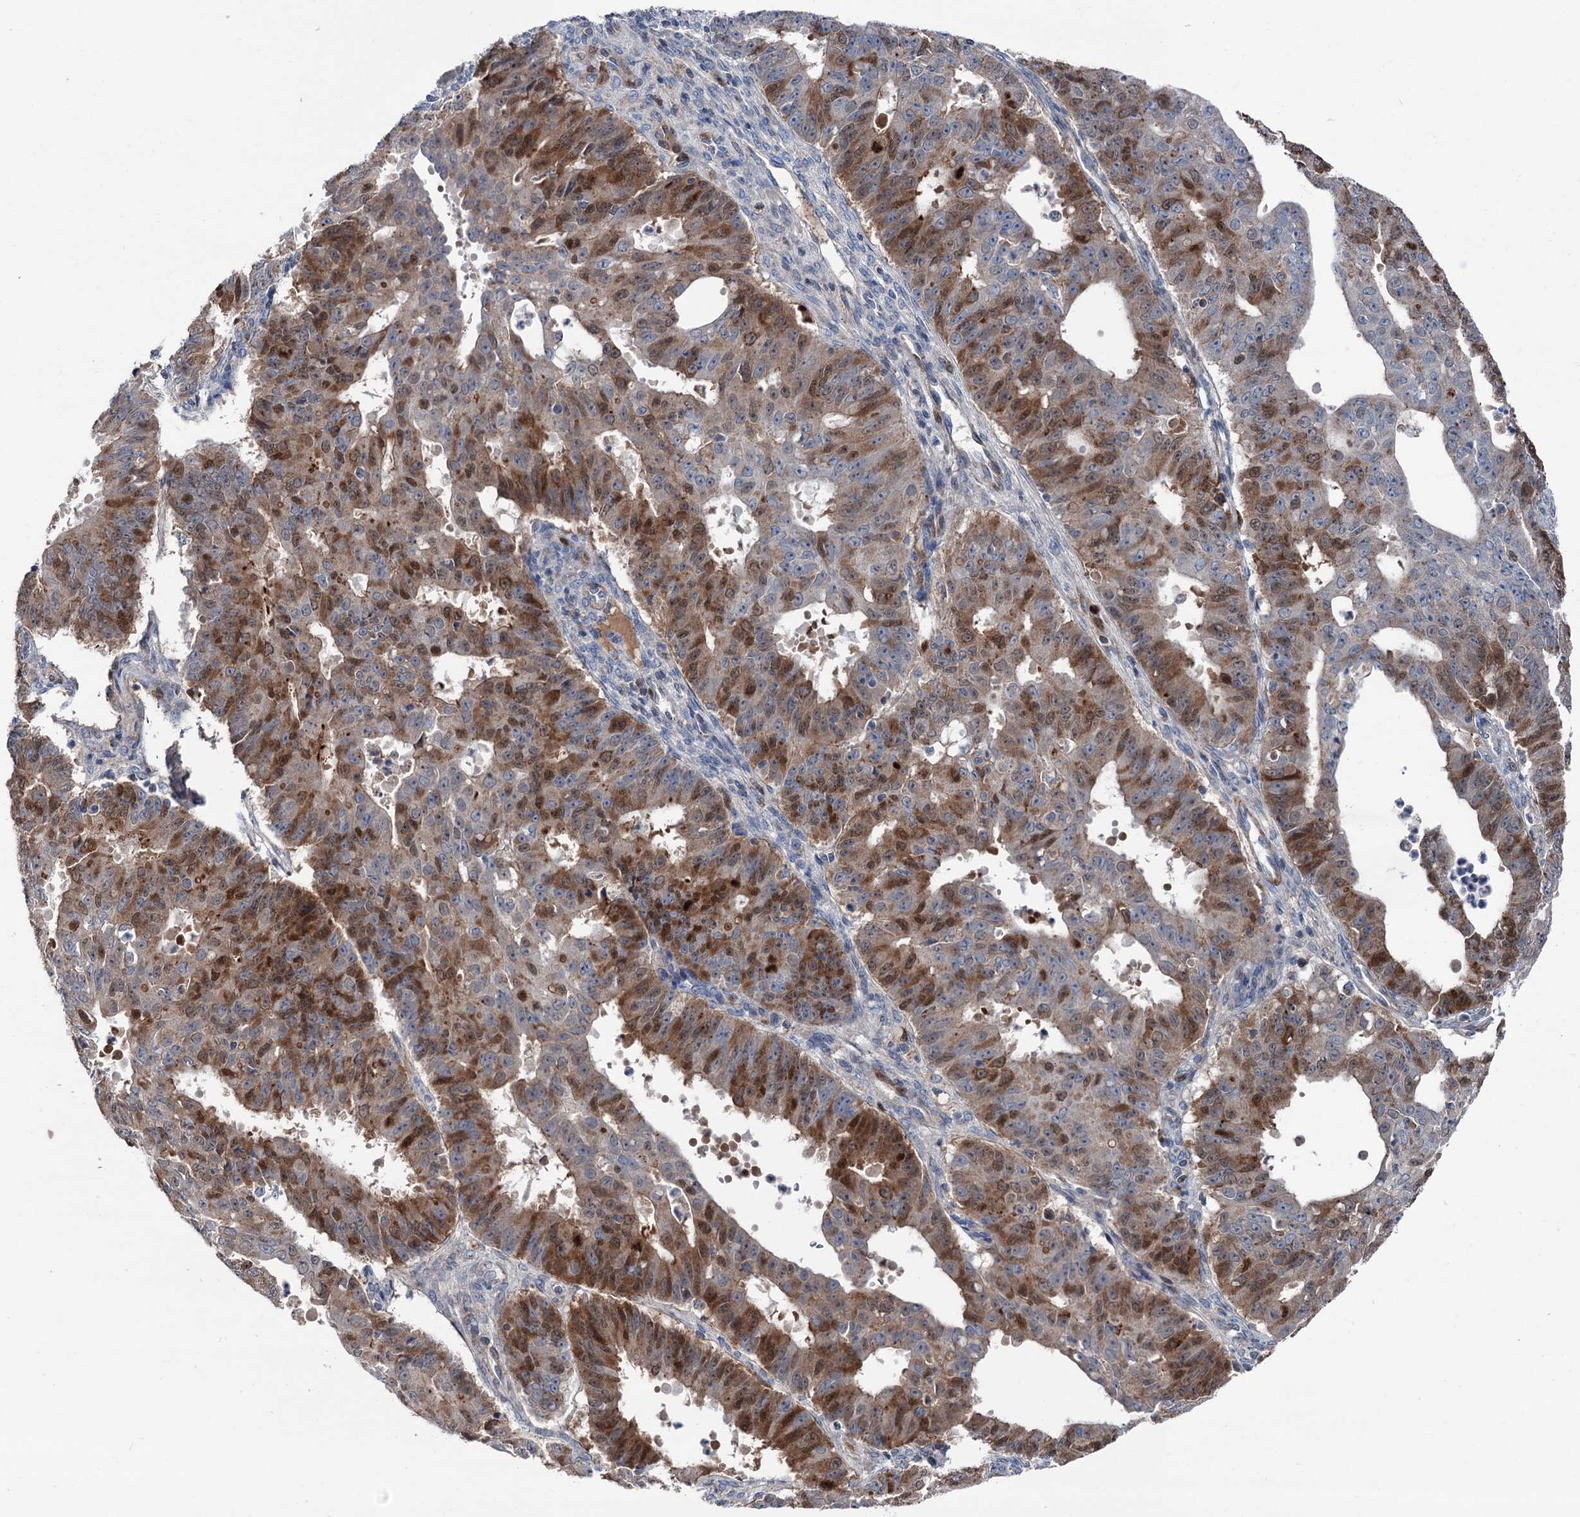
{"staining": {"intensity": "moderate", "quantity": "25%-75%", "location": "cytoplasmic/membranous,nuclear"}, "tissue": "ovarian cancer", "cell_type": "Tumor cells", "image_type": "cancer", "snomed": [{"axis": "morphology", "description": "Carcinoma, endometroid"}, {"axis": "topography", "description": "Appendix"}, {"axis": "topography", "description": "Ovary"}], "caption": "Immunohistochemistry (IHC) of human ovarian cancer (endometroid carcinoma) demonstrates medium levels of moderate cytoplasmic/membranous and nuclear expression in approximately 25%-75% of tumor cells. The staining was performed using DAB (3,3'-diaminobenzidine) to visualize the protein expression in brown, while the nuclei were stained in blue with hematoxylin (Magnification: 20x).", "gene": "NCAPD2", "patient": {"sex": "female", "age": 42}}